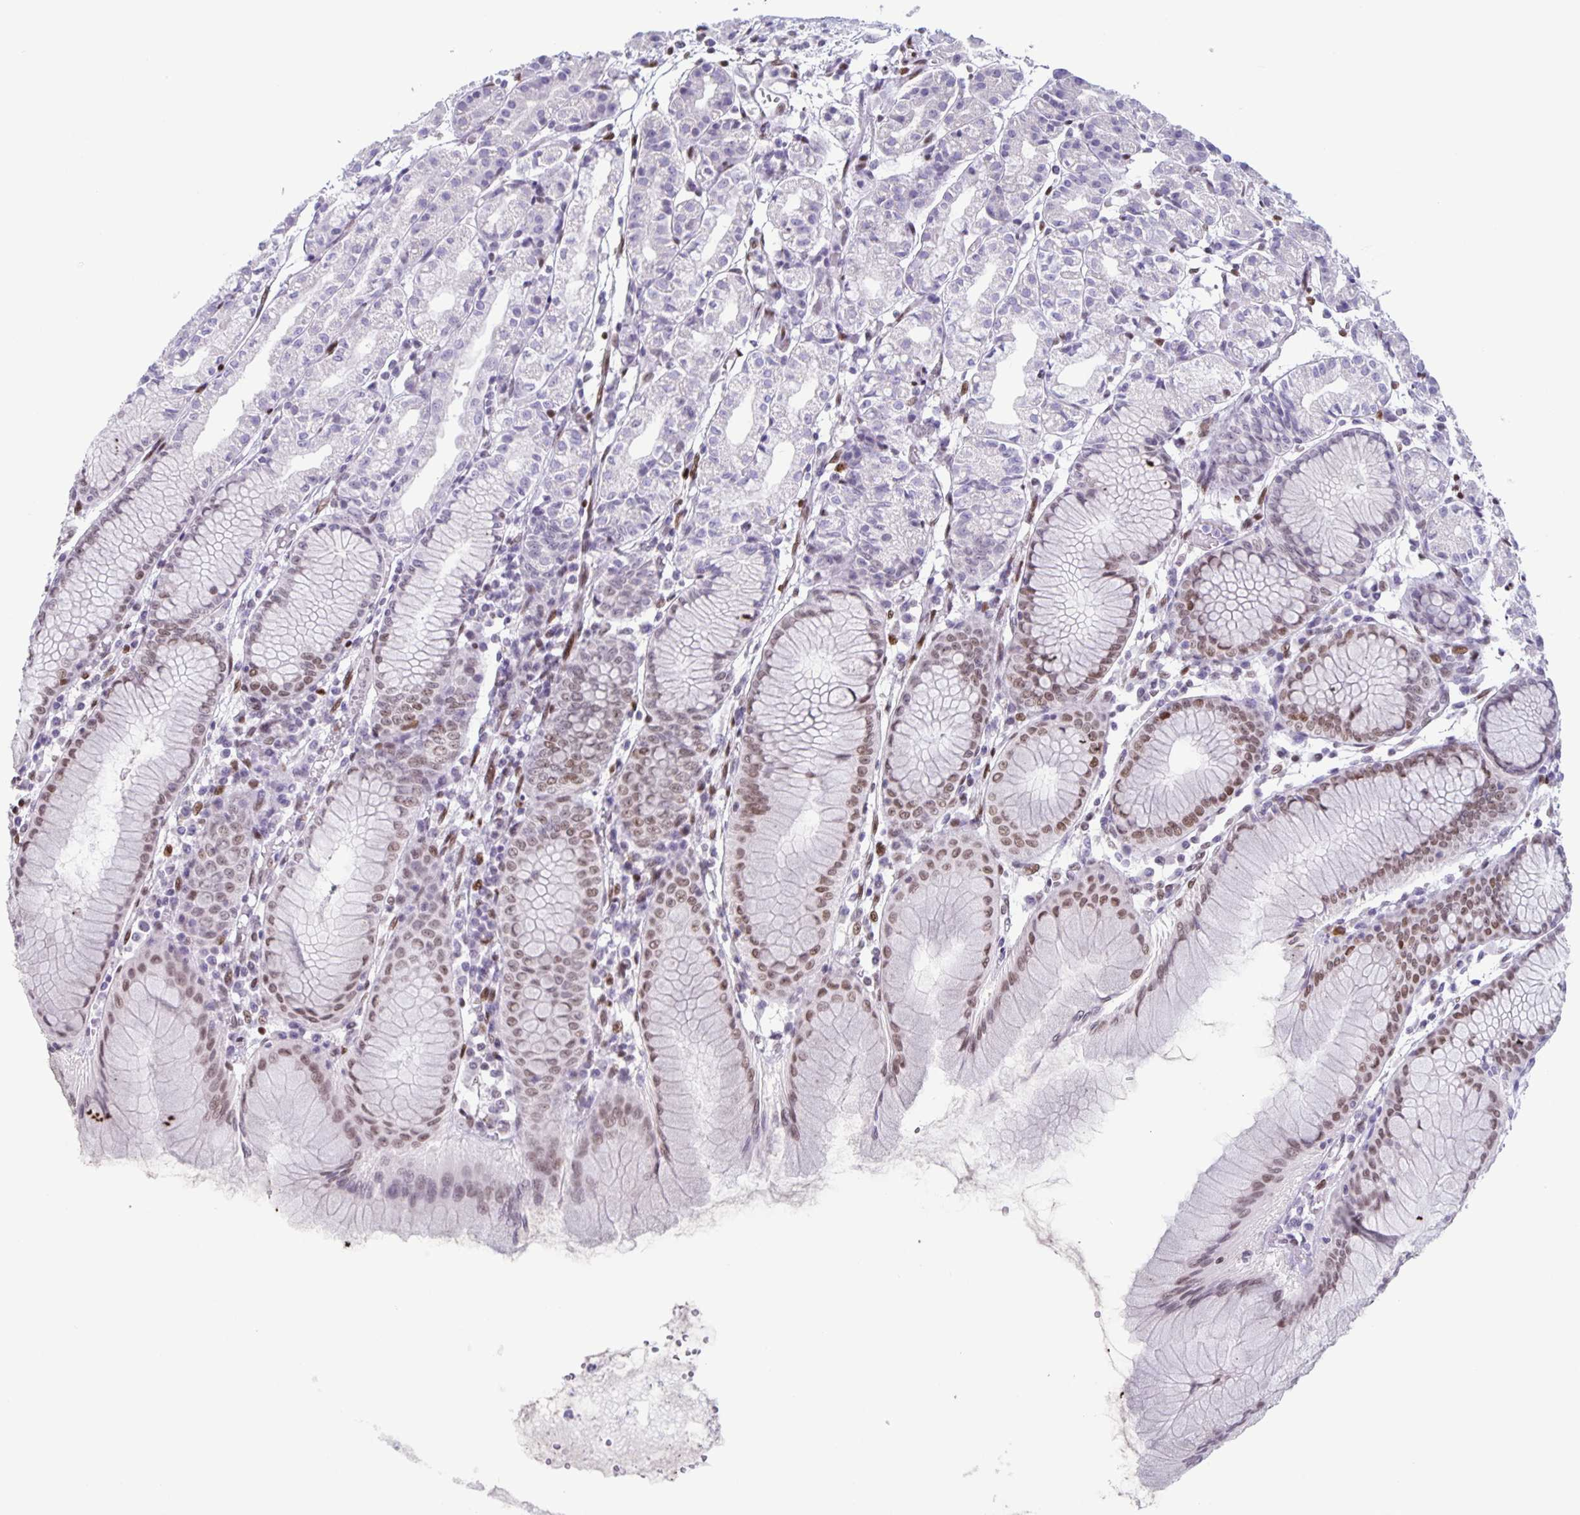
{"staining": {"intensity": "moderate", "quantity": "<25%", "location": "nuclear"}, "tissue": "stomach", "cell_type": "Glandular cells", "image_type": "normal", "snomed": [{"axis": "morphology", "description": "Normal tissue, NOS"}, {"axis": "topography", "description": "Stomach"}], "caption": "Stomach stained with IHC exhibits moderate nuclear staining in about <25% of glandular cells. (DAB (3,3'-diaminobenzidine) IHC with brightfield microscopy, high magnification).", "gene": "JUND", "patient": {"sex": "female", "age": 57}}